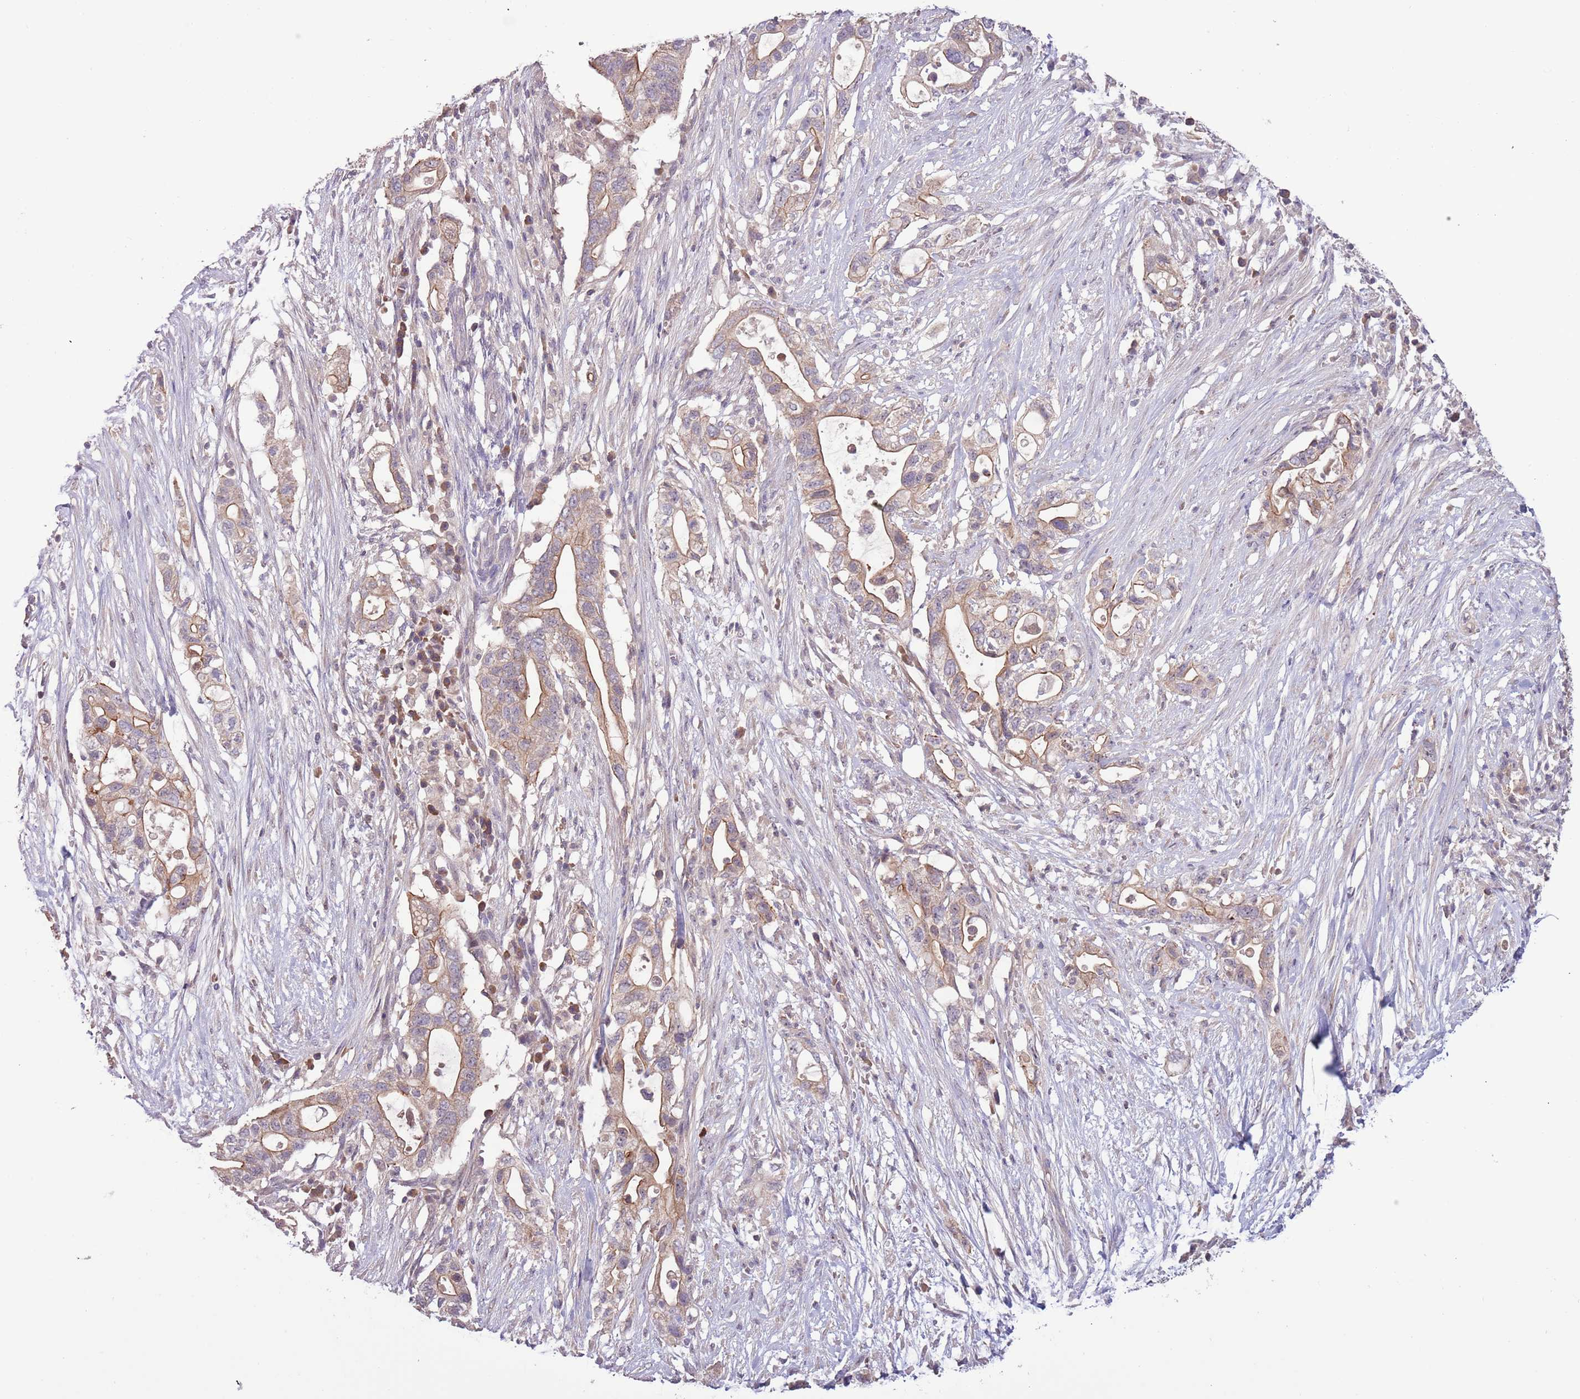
{"staining": {"intensity": "moderate", "quantity": "25%-75%", "location": "cytoplasmic/membranous"}, "tissue": "pancreatic cancer", "cell_type": "Tumor cells", "image_type": "cancer", "snomed": [{"axis": "morphology", "description": "Adenocarcinoma, NOS"}, {"axis": "topography", "description": "Pancreas"}], "caption": "A micrograph showing moderate cytoplasmic/membranous positivity in about 25%-75% of tumor cells in adenocarcinoma (pancreatic), as visualized by brown immunohistochemical staining.", "gene": "SHROOM3", "patient": {"sex": "female", "age": 72}}